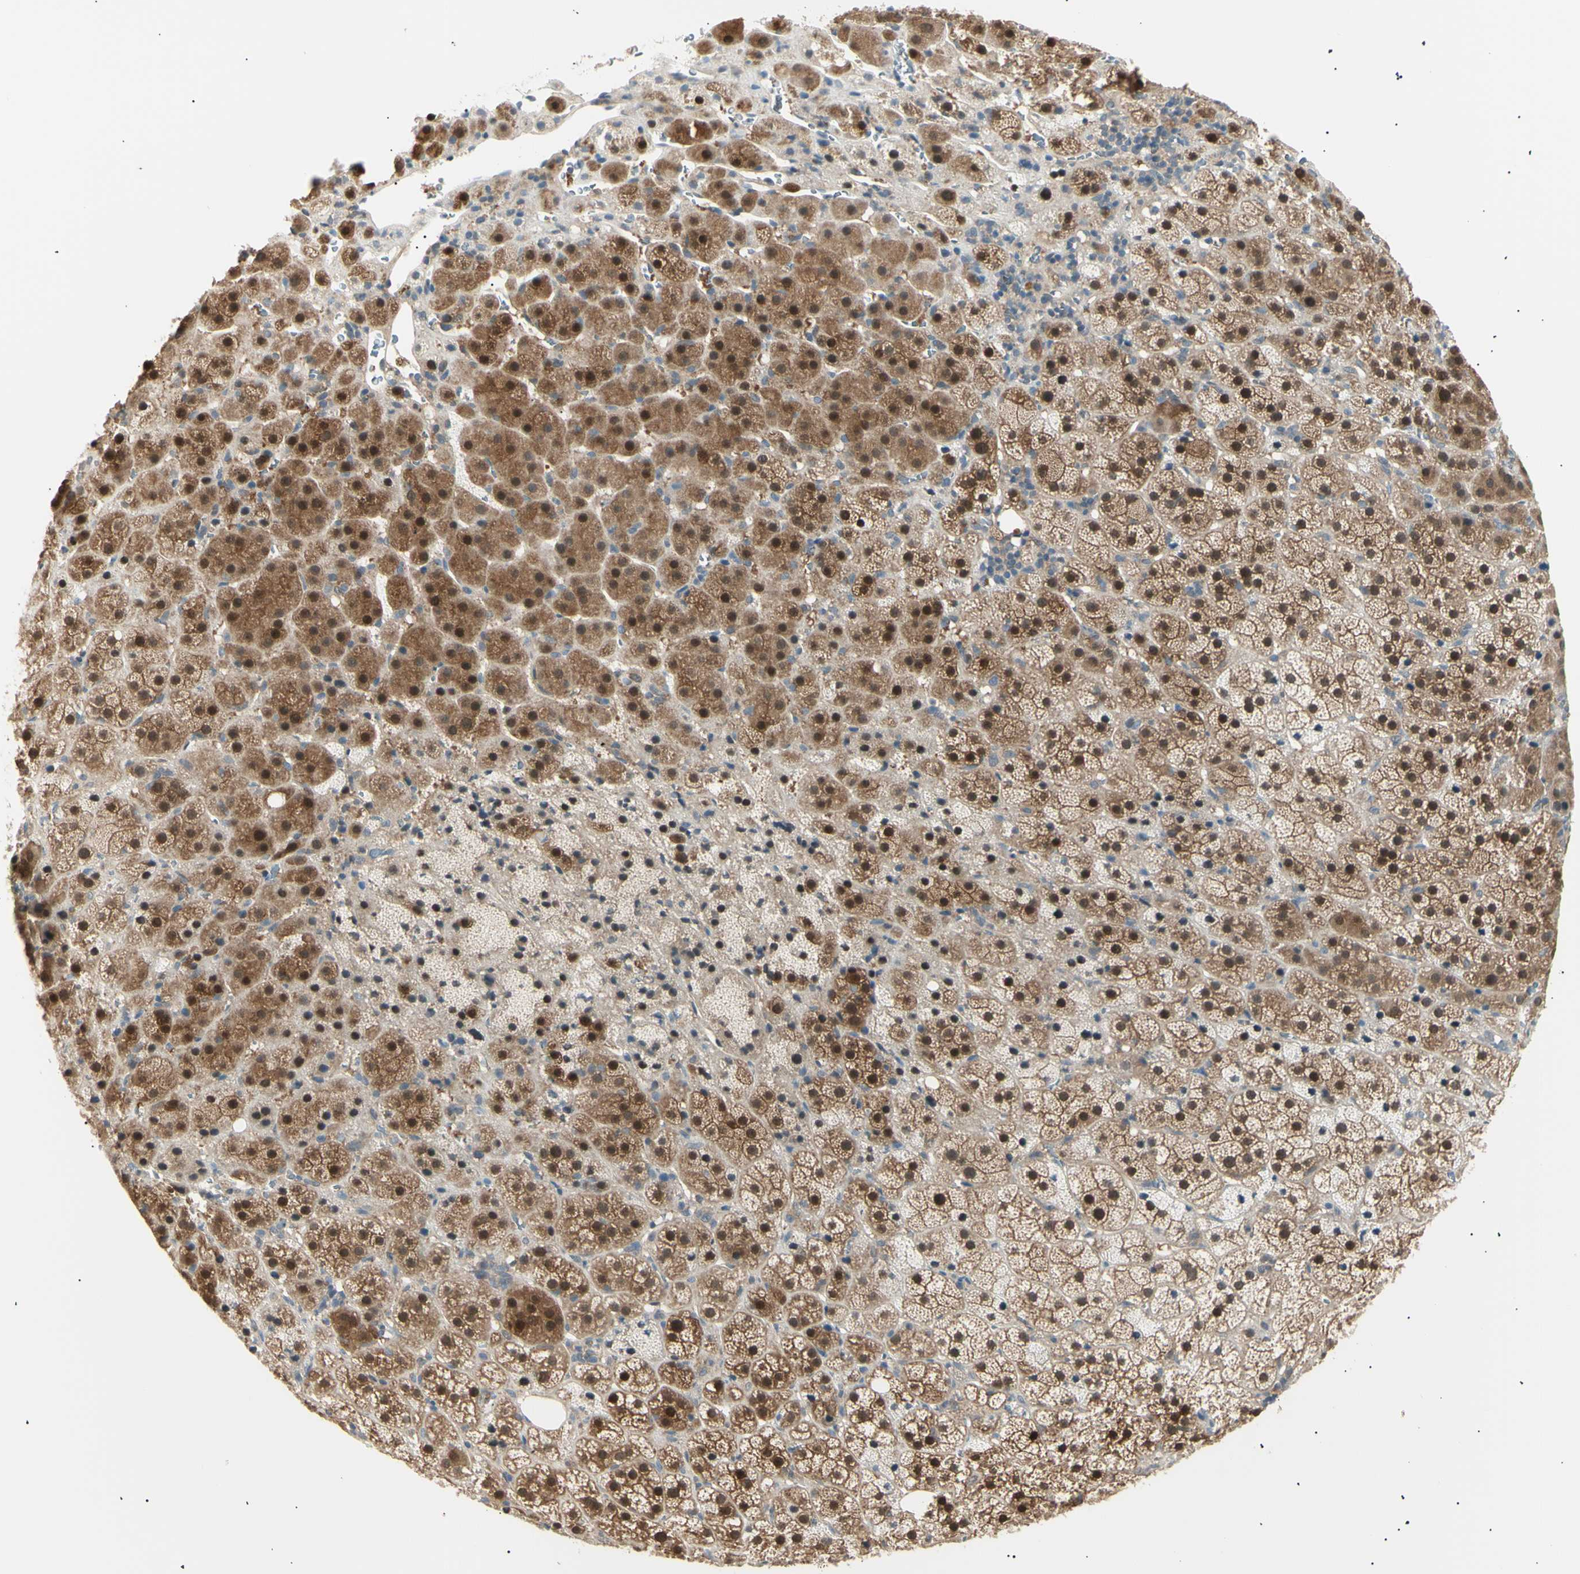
{"staining": {"intensity": "strong", "quantity": ">75%", "location": "cytoplasmic/membranous,nuclear"}, "tissue": "adrenal gland", "cell_type": "Glandular cells", "image_type": "normal", "snomed": [{"axis": "morphology", "description": "Normal tissue, NOS"}, {"axis": "topography", "description": "Adrenal gland"}], "caption": "Protein staining of normal adrenal gland reveals strong cytoplasmic/membranous,nuclear staining in about >75% of glandular cells.", "gene": "LHPP", "patient": {"sex": "female", "age": 57}}